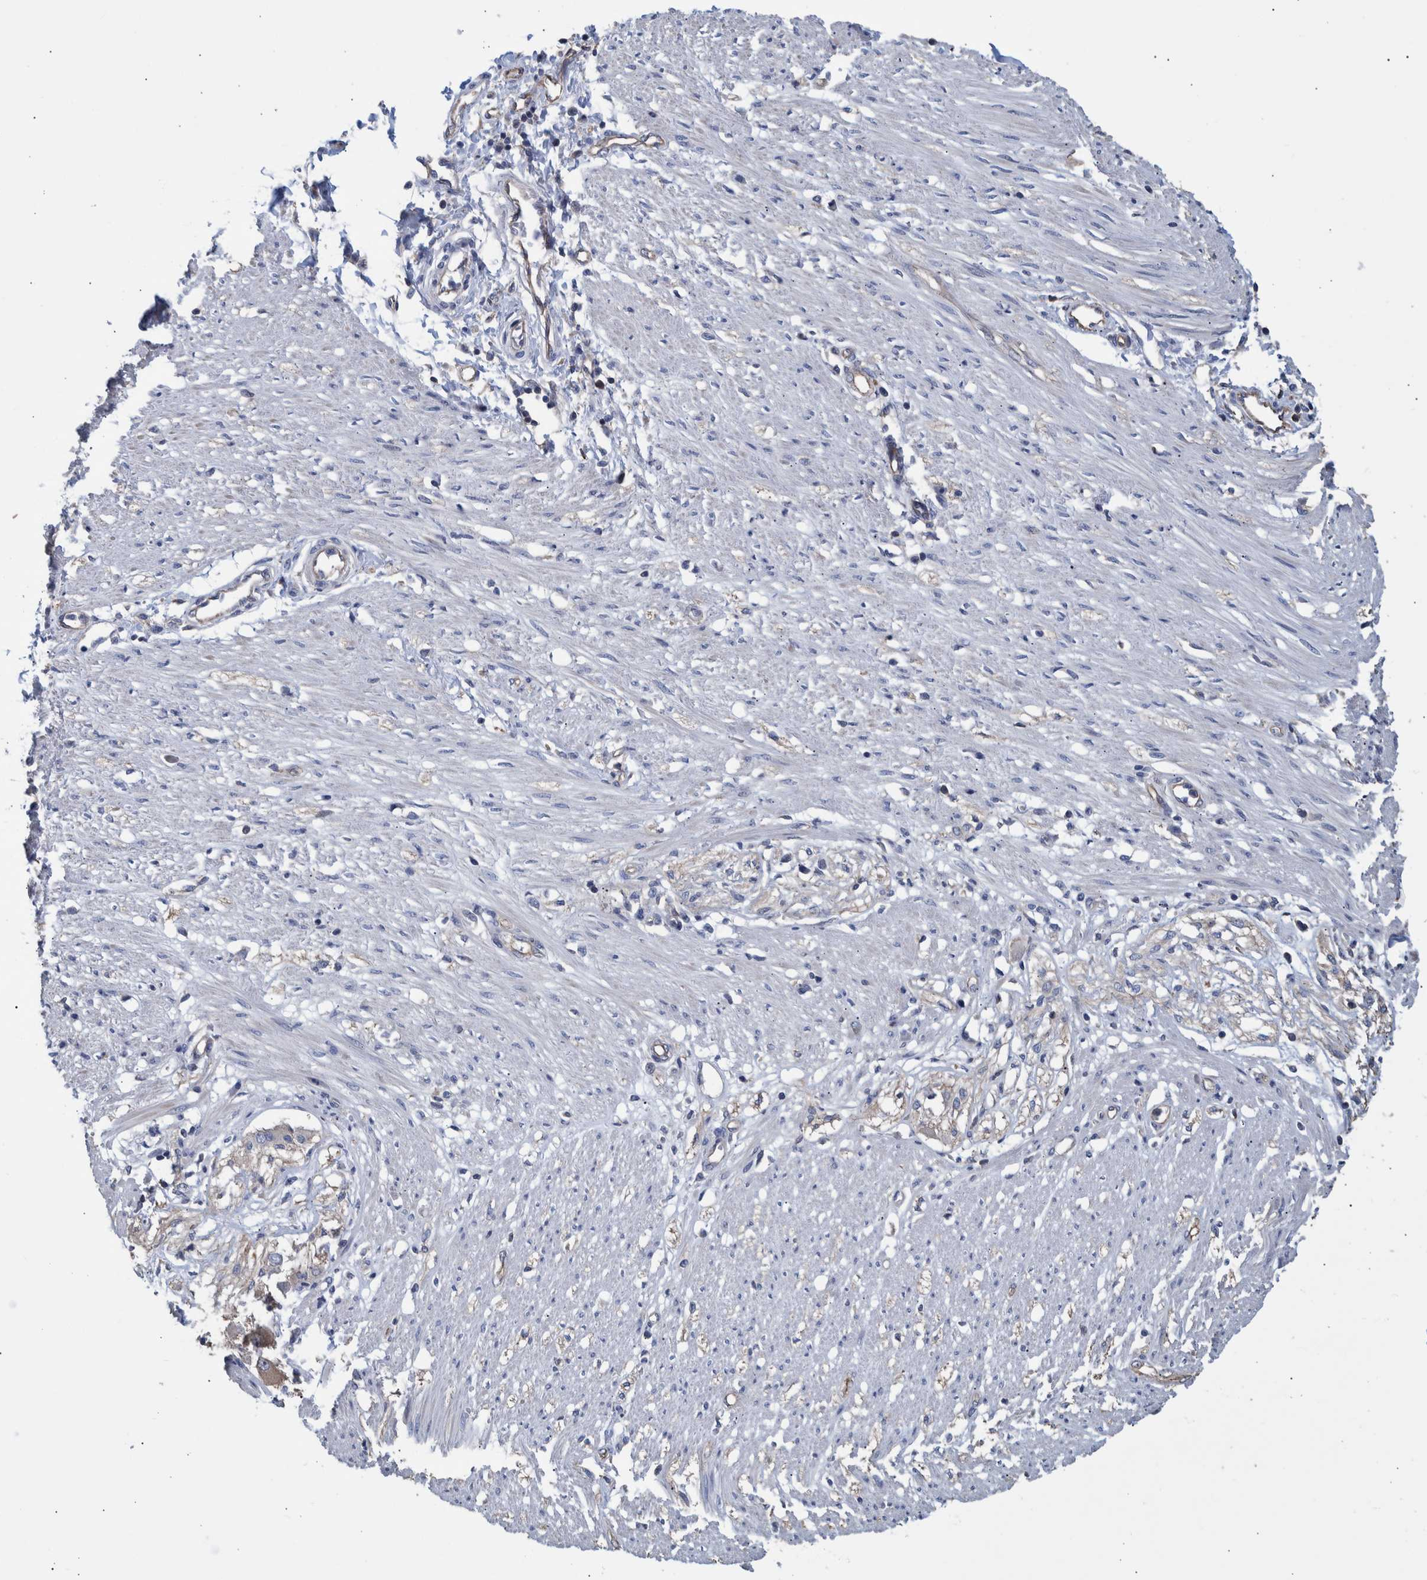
{"staining": {"intensity": "weak", "quantity": "25%-75%", "location": "cytoplasmic/membranous"}, "tissue": "adipose tissue", "cell_type": "Adipocytes", "image_type": "normal", "snomed": [{"axis": "morphology", "description": "Normal tissue, NOS"}, {"axis": "morphology", "description": "Adenocarcinoma, NOS"}, {"axis": "topography", "description": "Colon"}, {"axis": "topography", "description": "Peripheral nerve tissue"}], "caption": "Protein positivity by IHC exhibits weak cytoplasmic/membranous expression in approximately 25%-75% of adipocytes in normal adipose tissue.", "gene": "PPP3CC", "patient": {"sex": "male", "age": 14}}